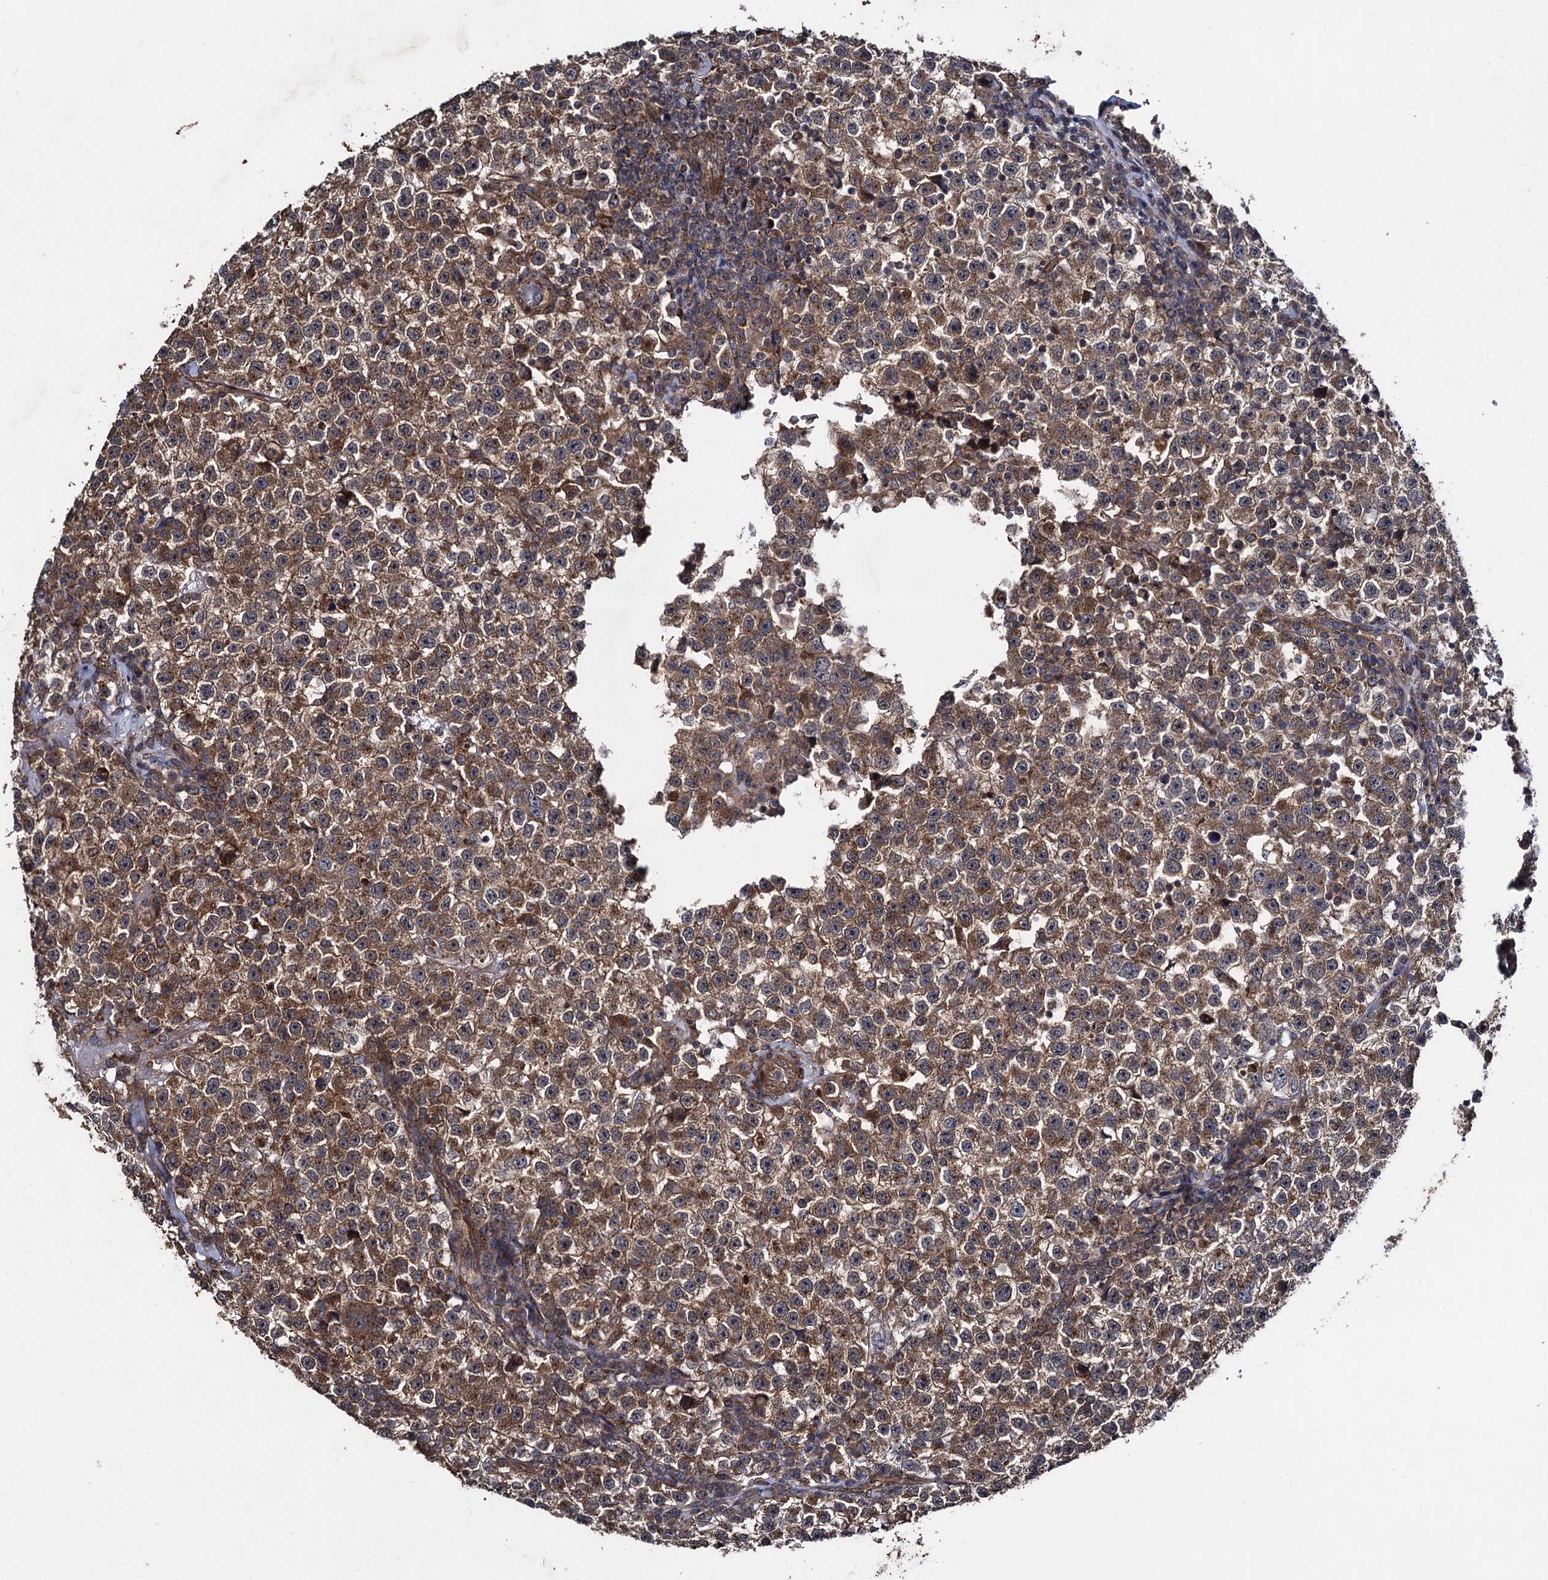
{"staining": {"intensity": "strong", "quantity": ">75%", "location": "cytoplasmic/membranous"}, "tissue": "testis cancer", "cell_type": "Tumor cells", "image_type": "cancer", "snomed": [{"axis": "morphology", "description": "Seminoma, NOS"}, {"axis": "topography", "description": "Testis"}], "caption": "Tumor cells exhibit high levels of strong cytoplasmic/membranous positivity in approximately >75% of cells in human seminoma (testis).", "gene": "HAUS1", "patient": {"sex": "male", "age": 22}}